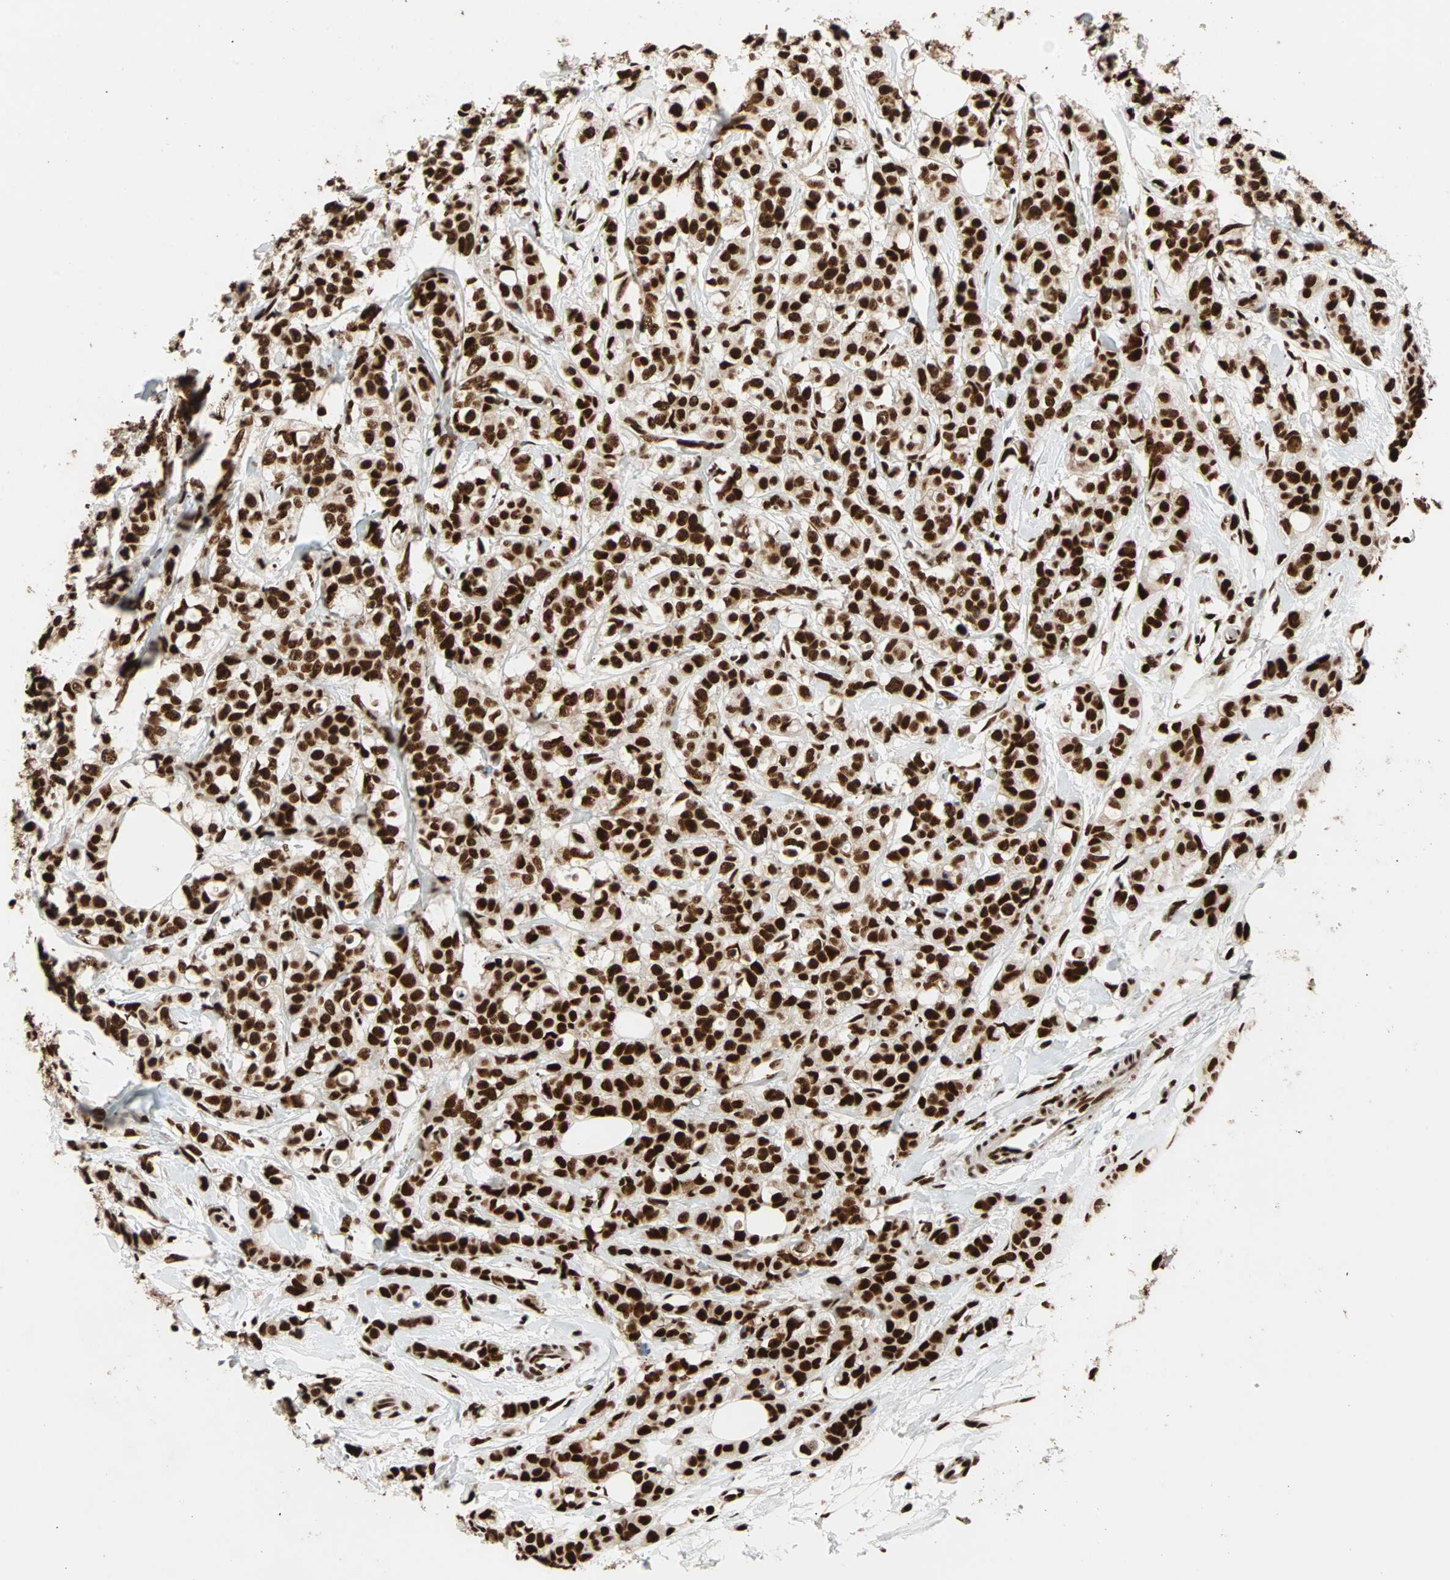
{"staining": {"intensity": "strong", "quantity": ">75%", "location": "nuclear"}, "tissue": "breast cancer", "cell_type": "Tumor cells", "image_type": "cancer", "snomed": [{"axis": "morphology", "description": "Lobular carcinoma"}, {"axis": "topography", "description": "Breast"}], "caption": "This micrograph displays immunohistochemistry staining of human breast cancer, with high strong nuclear staining in about >75% of tumor cells.", "gene": "ILF2", "patient": {"sex": "female", "age": 60}}